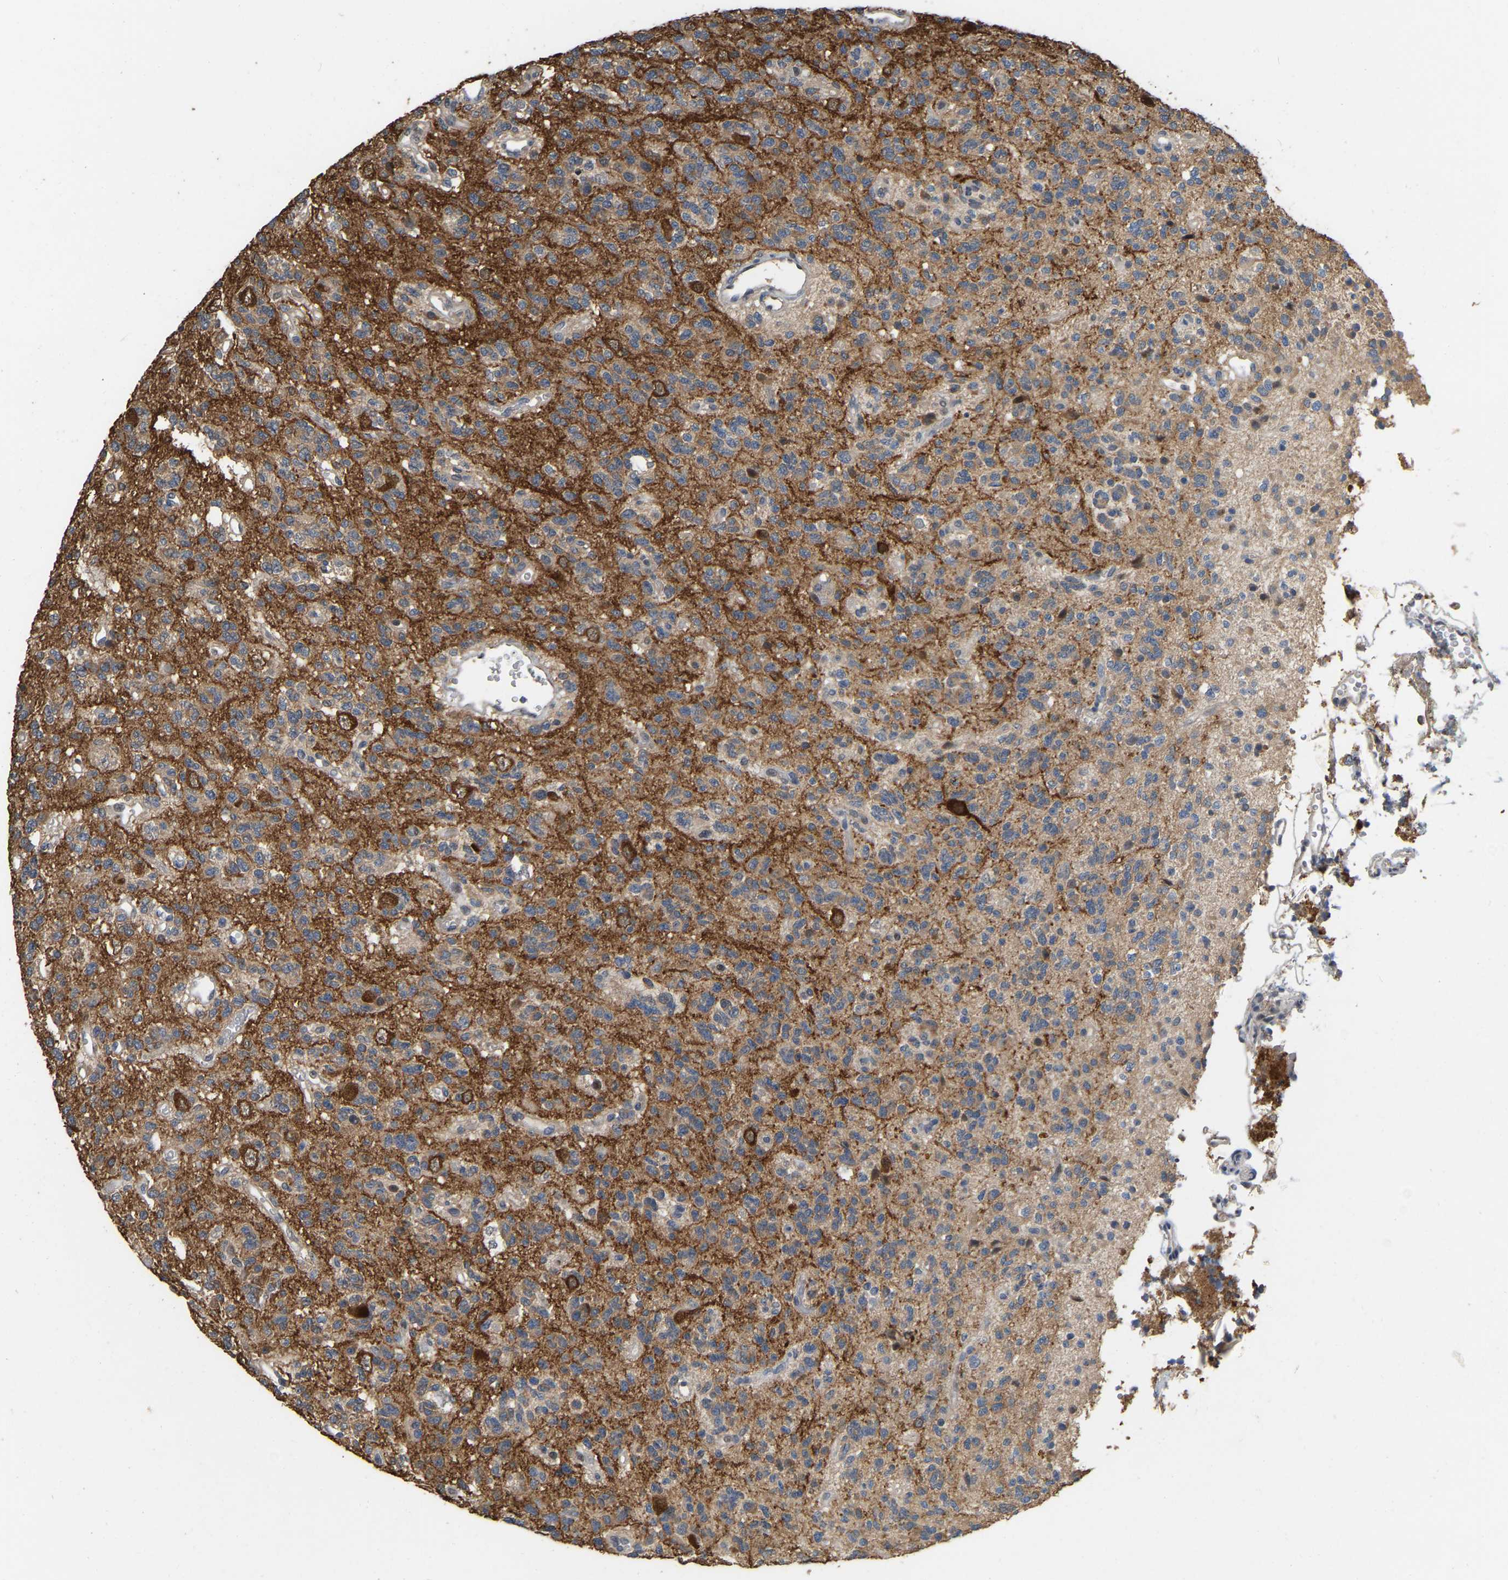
{"staining": {"intensity": "moderate", "quantity": "<25%", "location": "cytoplasmic/membranous"}, "tissue": "glioma", "cell_type": "Tumor cells", "image_type": "cancer", "snomed": [{"axis": "morphology", "description": "Glioma, malignant, Low grade"}, {"axis": "topography", "description": "Brain"}], "caption": "A micrograph of glioma stained for a protein reveals moderate cytoplasmic/membranous brown staining in tumor cells.", "gene": "NCS1", "patient": {"sex": "male", "age": 38}}